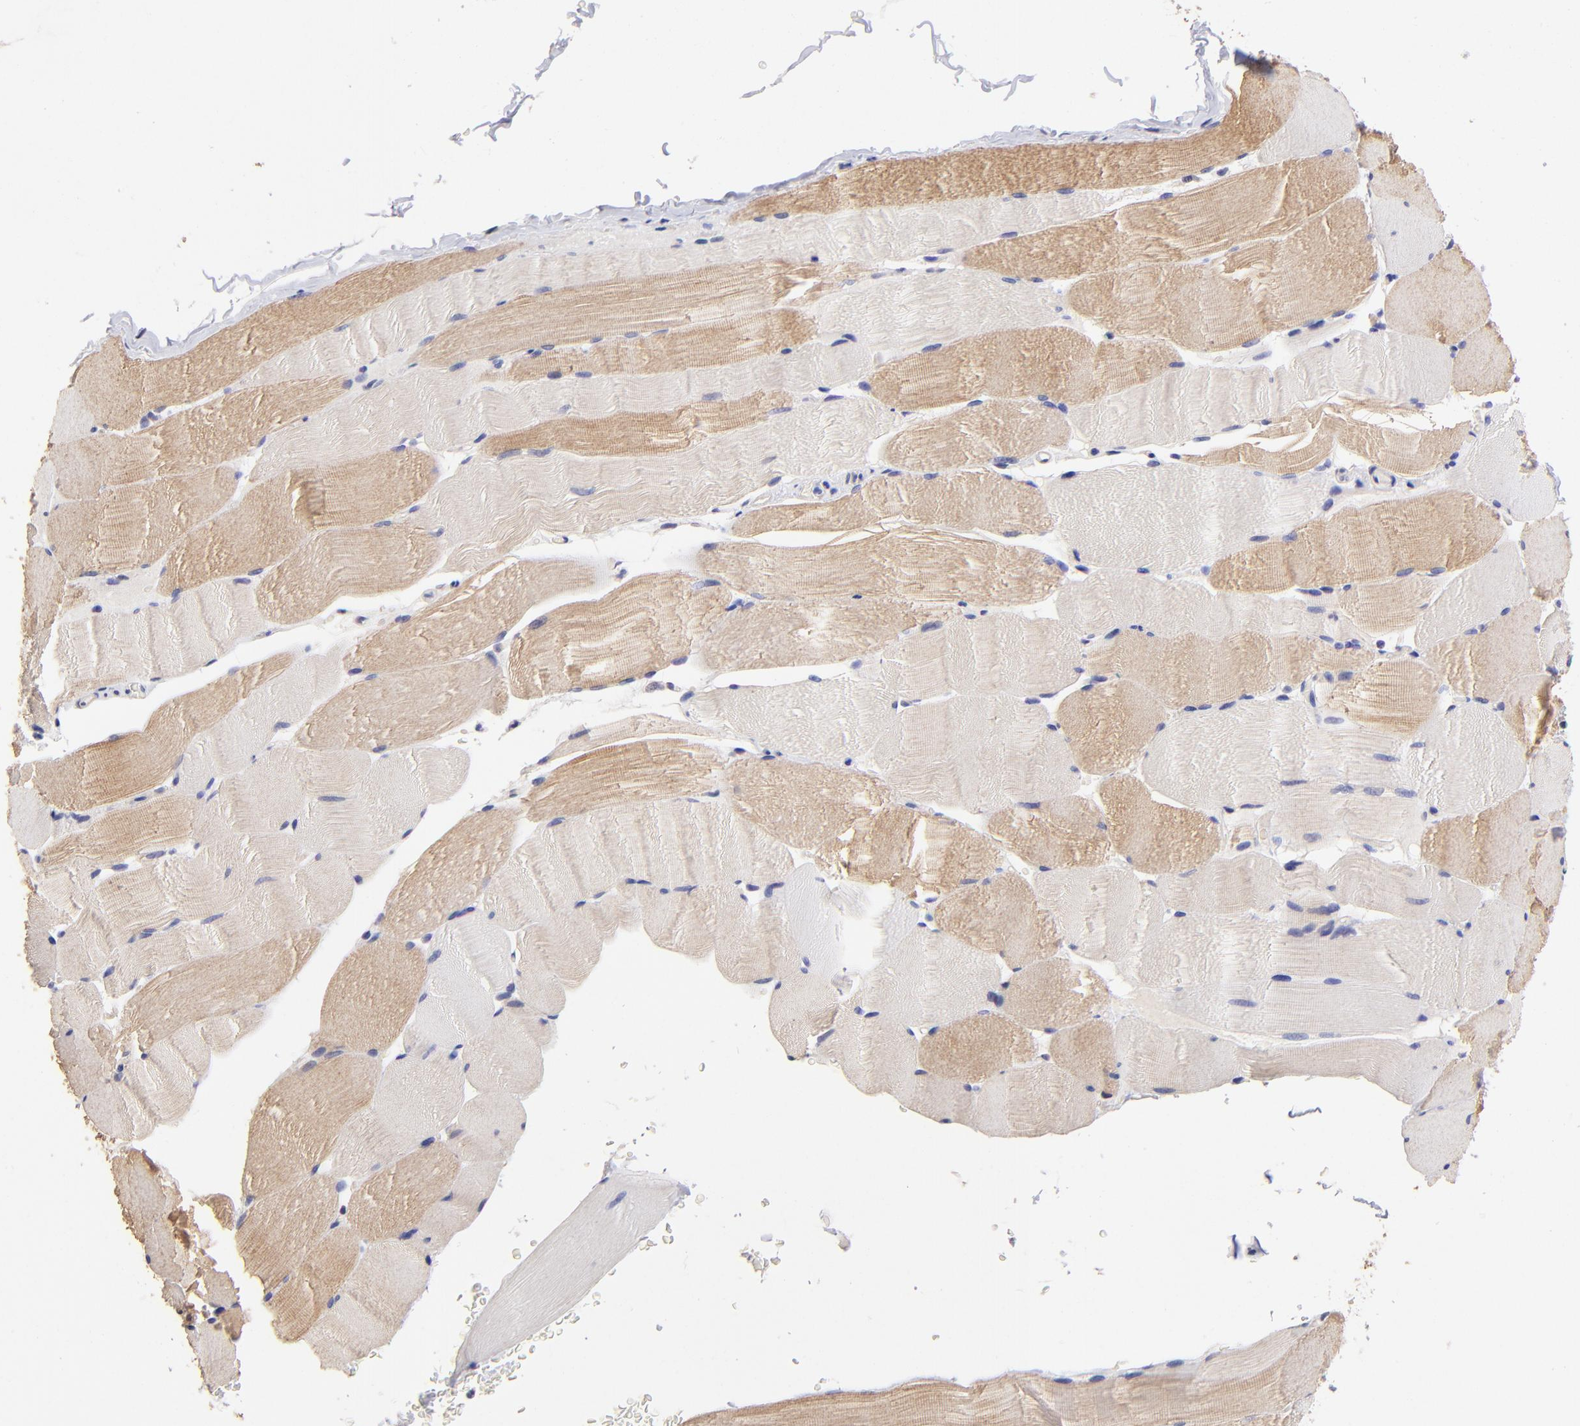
{"staining": {"intensity": "moderate", "quantity": "25%-75%", "location": "cytoplasmic/membranous"}, "tissue": "skeletal muscle", "cell_type": "Myocytes", "image_type": "normal", "snomed": [{"axis": "morphology", "description": "Normal tissue, NOS"}, {"axis": "topography", "description": "Skeletal muscle"}], "caption": "Approximately 25%-75% of myocytes in normal skeletal muscle display moderate cytoplasmic/membranous protein expression as visualized by brown immunohistochemical staining.", "gene": "DNMT1", "patient": {"sex": "male", "age": 62}}